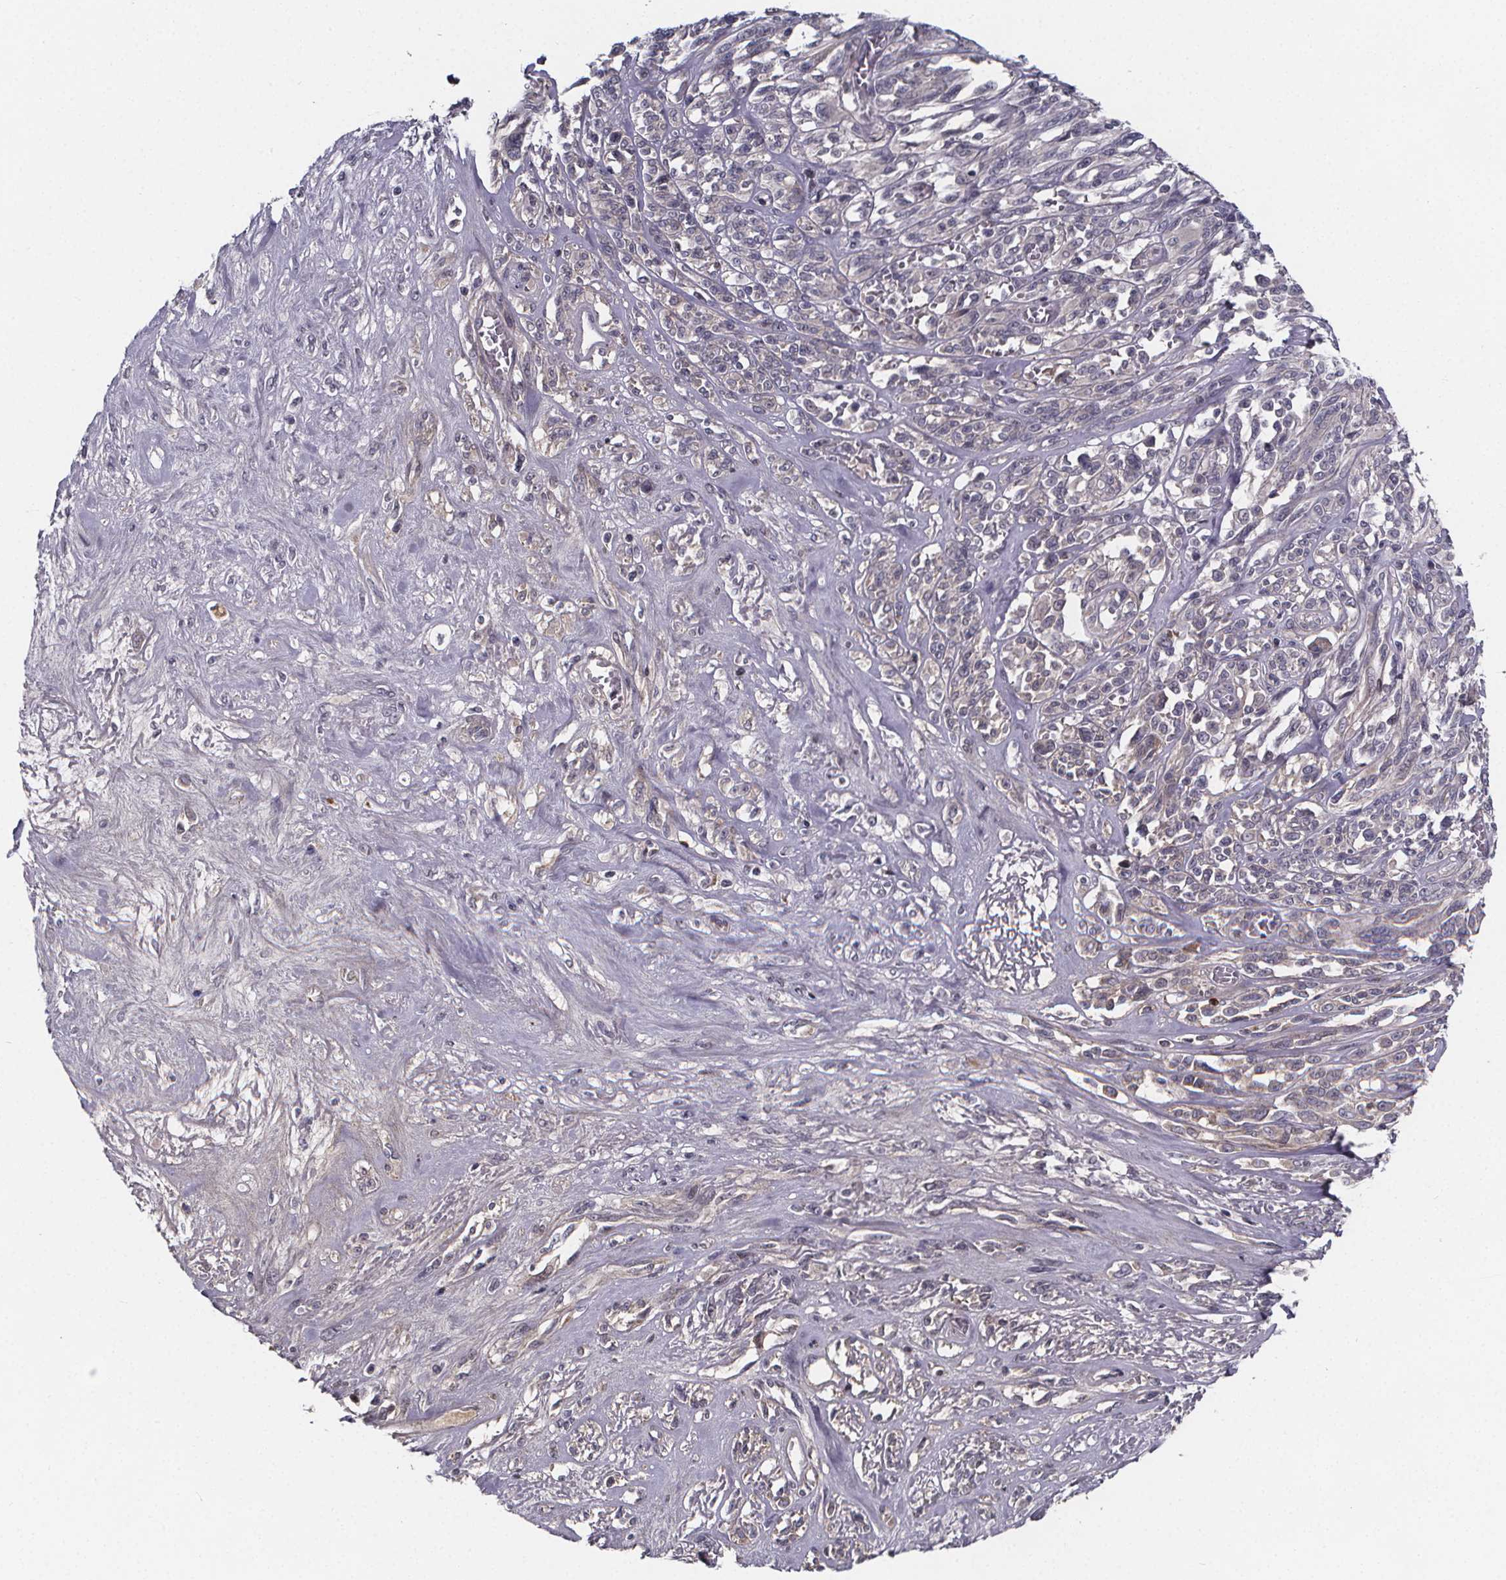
{"staining": {"intensity": "negative", "quantity": "none", "location": "none"}, "tissue": "melanoma", "cell_type": "Tumor cells", "image_type": "cancer", "snomed": [{"axis": "morphology", "description": "Malignant melanoma, NOS"}, {"axis": "topography", "description": "Skin"}], "caption": "Tumor cells show no significant protein staining in melanoma.", "gene": "AGT", "patient": {"sex": "female", "age": 91}}